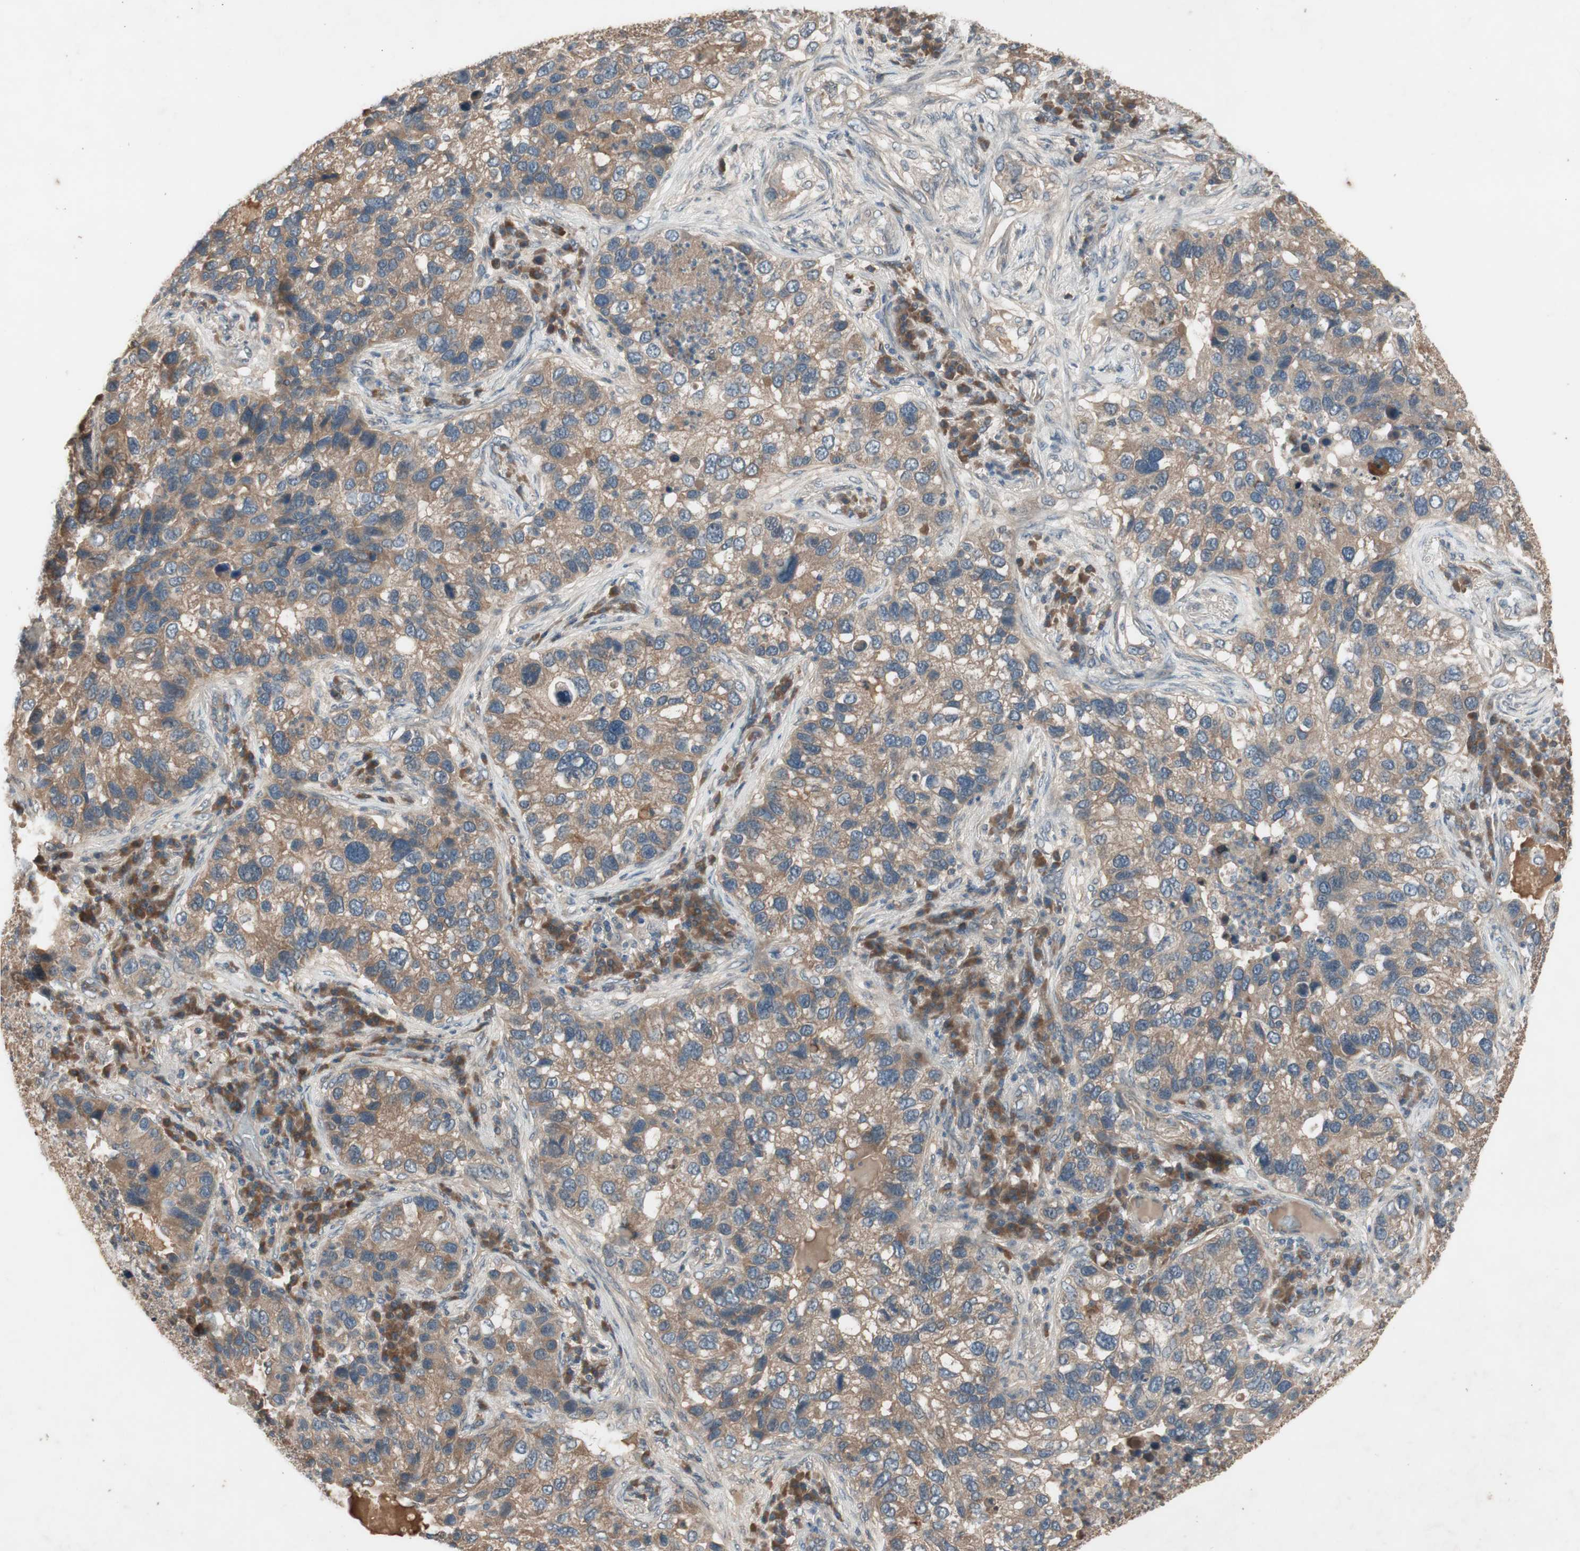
{"staining": {"intensity": "moderate", "quantity": ">75%", "location": "cytoplasmic/membranous"}, "tissue": "lung cancer", "cell_type": "Tumor cells", "image_type": "cancer", "snomed": [{"axis": "morphology", "description": "Normal tissue, NOS"}, {"axis": "morphology", "description": "Adenocarcinoma, NOS"}, {"axis": "topography", "description": "Bronchus"}, {"axis": "topography", "description": "Lung"}], "caption": "IHC of human lung cancer (adenocarcinoma) shows medium levels of moderate cytoplasmic/membranous expression in approximately >75% of tumor cells. (IHC, brightfield microscopy, high magnification).", "gene": "NSF", "patient": {"sex": "male", "age": 54}}